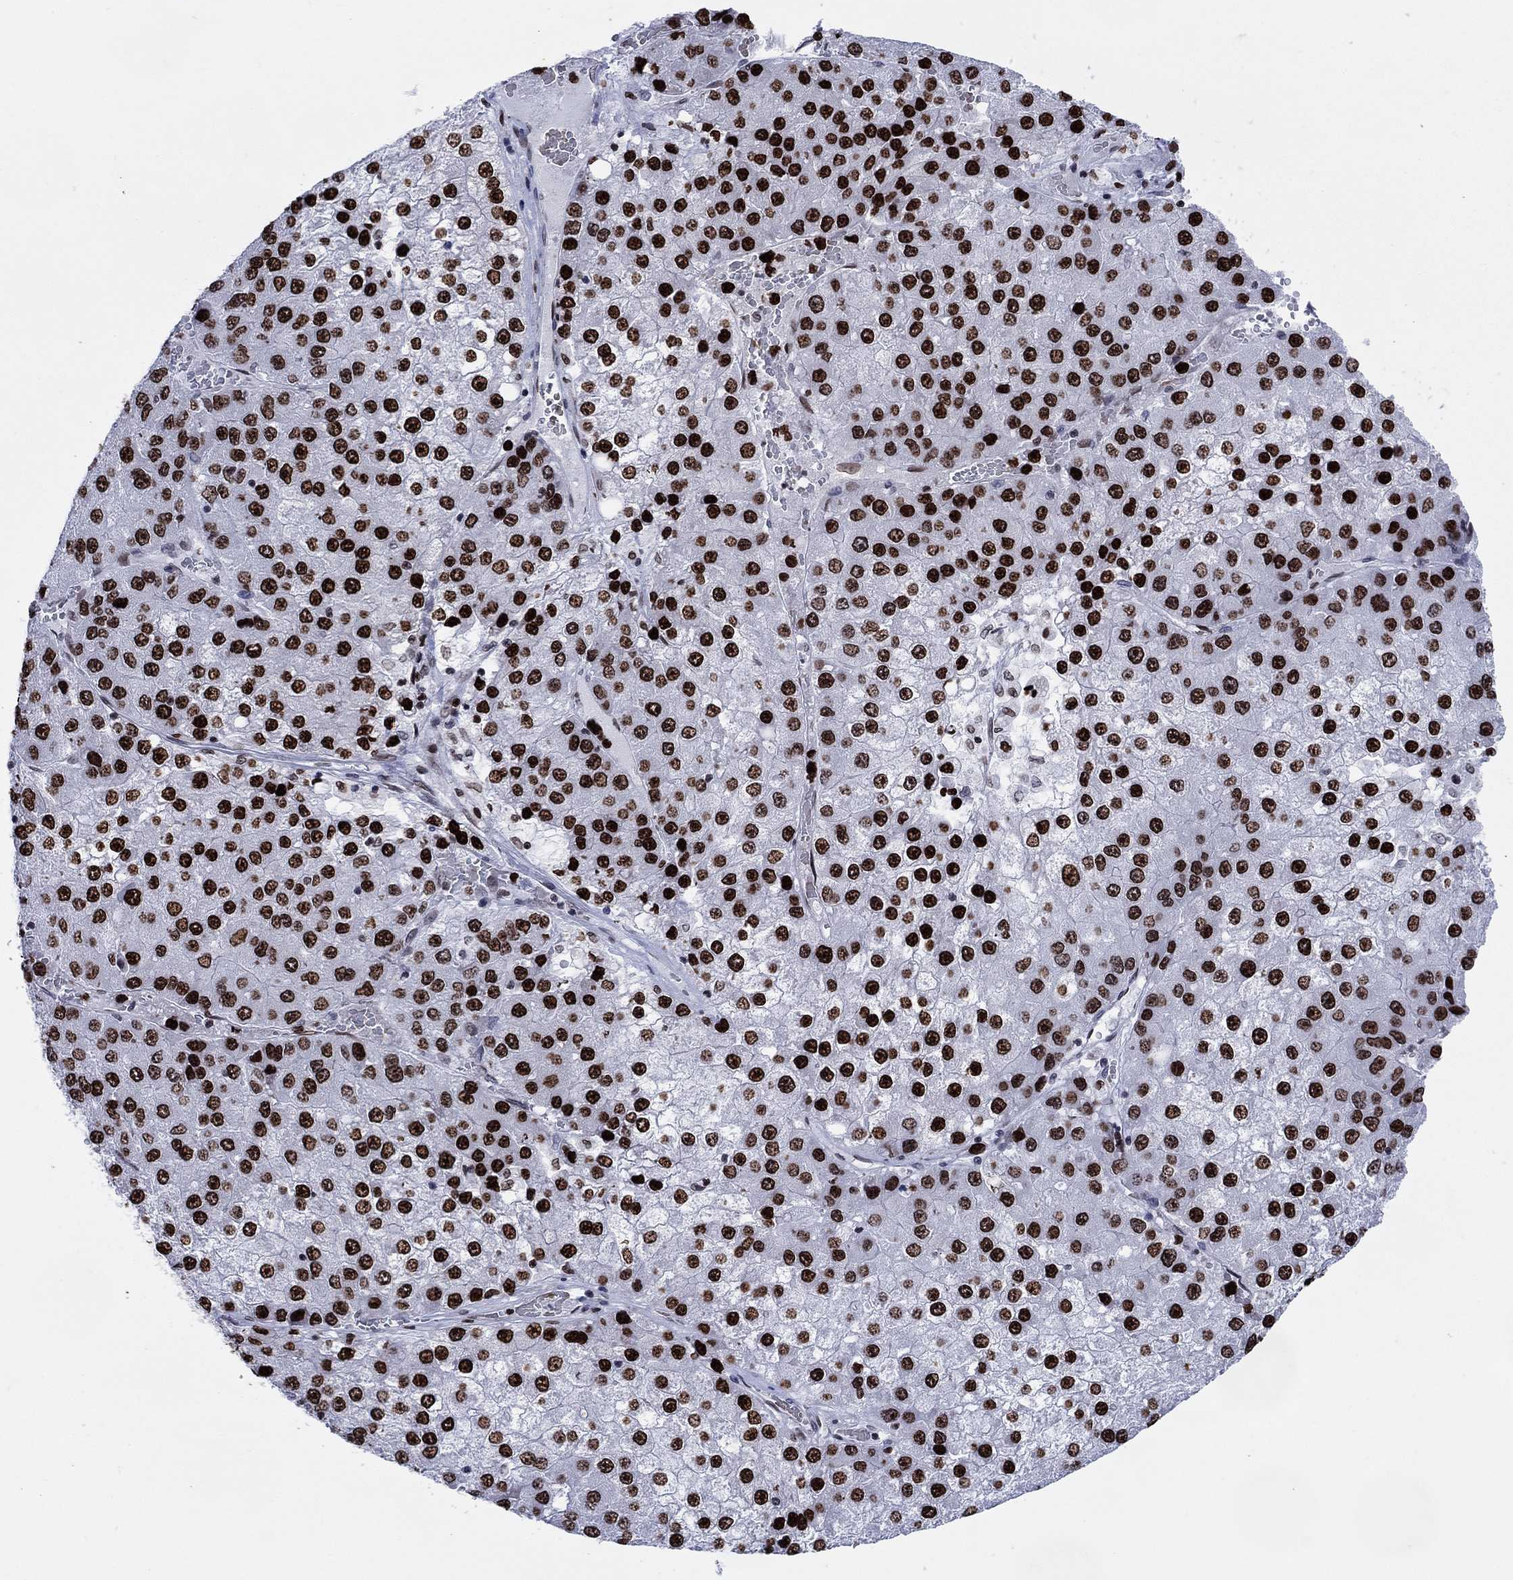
{"staining": {"intensity": "strong", "quantity": ">75%", "location": "nuclear"}, "tissue": "liver cancer", "cell_type": "Tumor cells", "image_type": "cancer", "snomed": [{"axis": "morphology", "description": "Carcinoma, Hepatocellular, NOS"}, {"axis": "topography", "description": "Liver"}], "caption": "This histopathology image demonstrates immunohistochemistry (IHC) staining of liver cancer (hepatocellular carcinoma), with high strong nuclear expression in approximately >75% of tumor cells.", "gene": "HMGA1", "patient": {"sex": "female", "age": 73}}